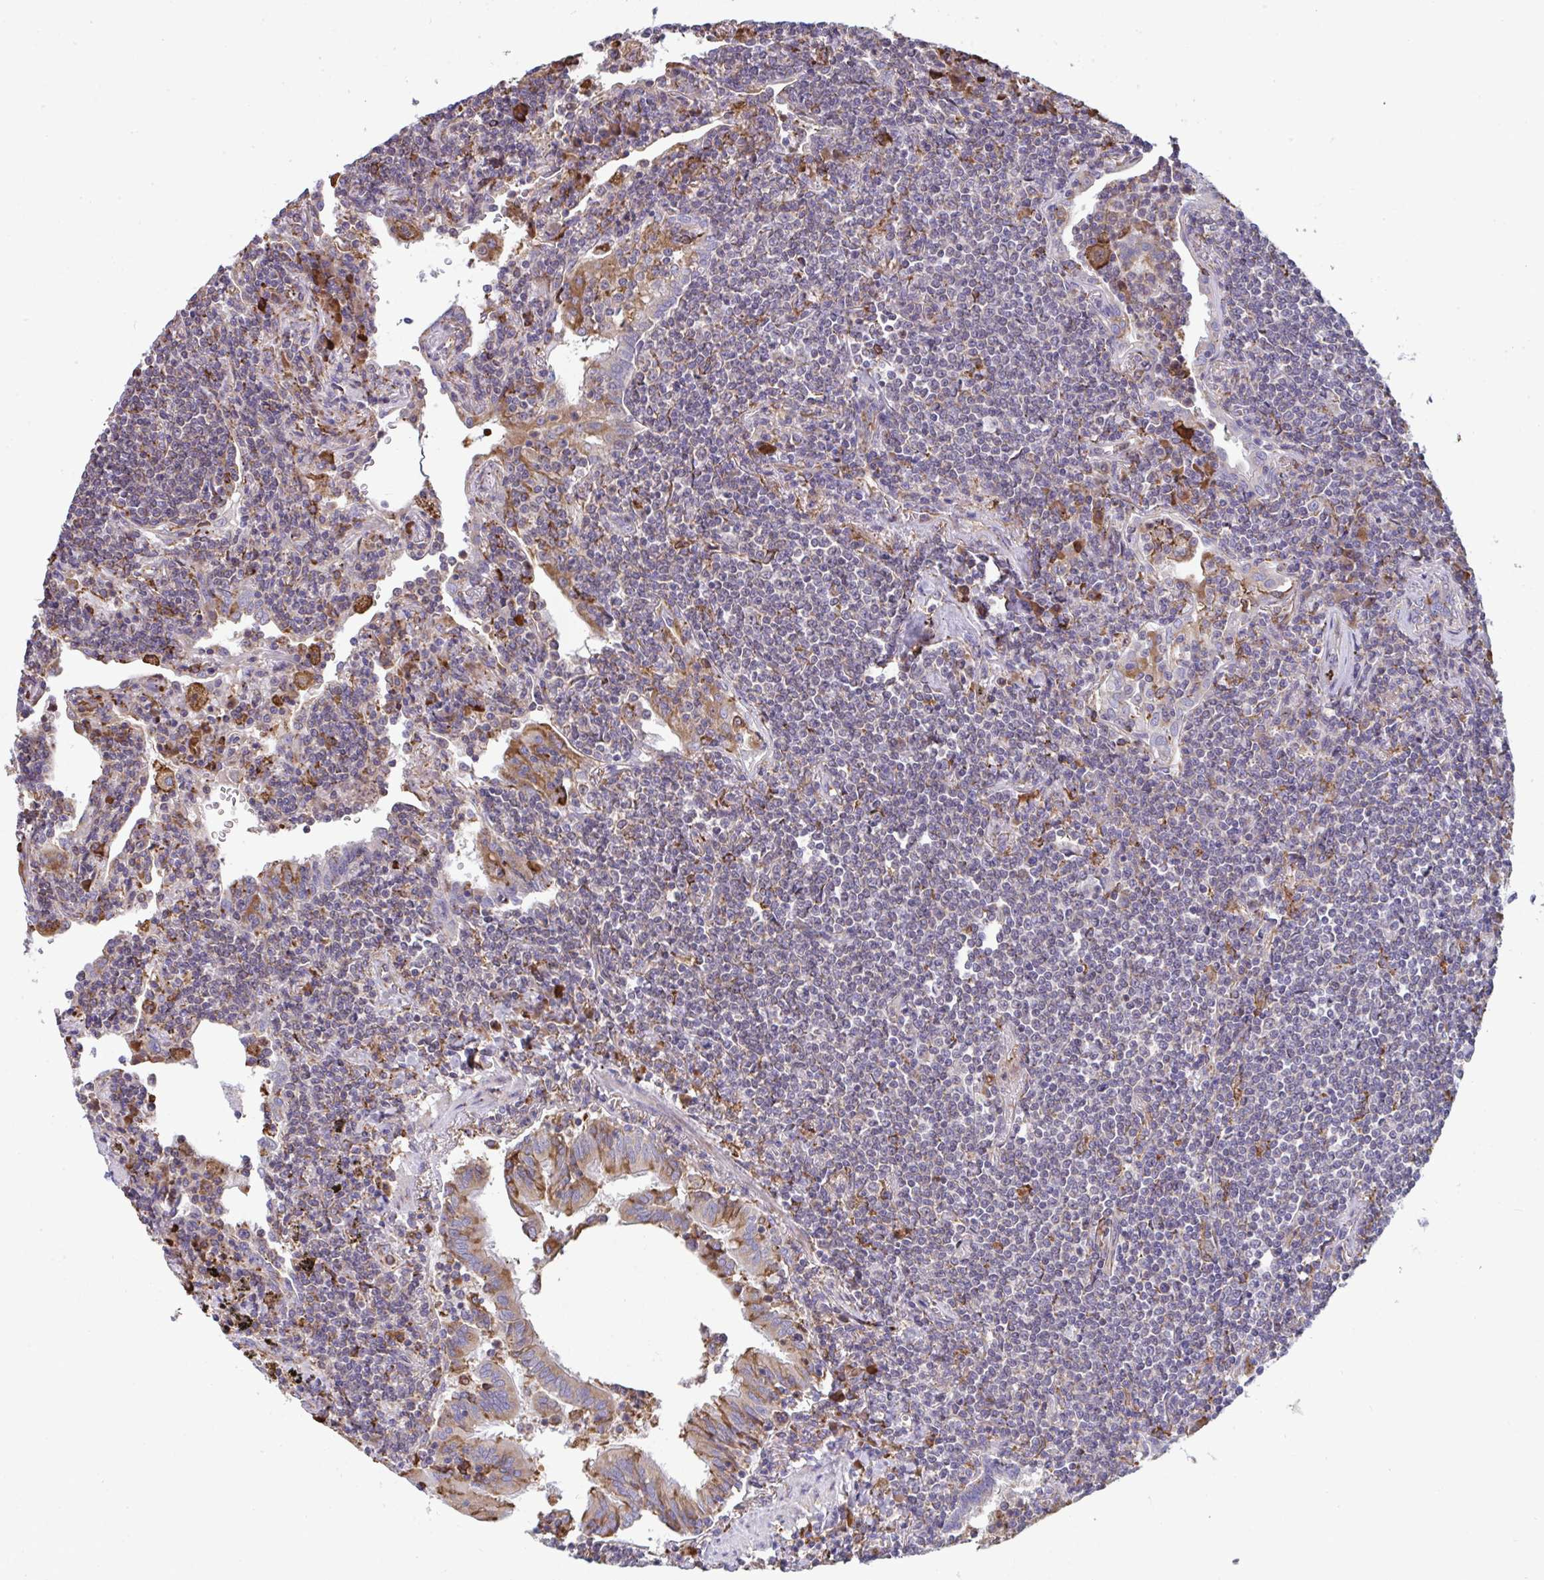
{"staining": {"intensity": "negative", "quantity": "none", "location": "none"}, "tissue": "lymphoma", "cell_type": "Tumor cells", "image_type": "cancer", "snomed": [{"axis": "morphology", "description": "Malignant lymphoma, non-Hodgkin's type, Low grade"}, {"axis": "topography", "description": "Lung"}], "caption": "Lymphoma was stained to show a protein in brown. There is no significant expression in tumor cells.", "gene": "MYMK", "patient": {"sex": "female", "age": 71}}